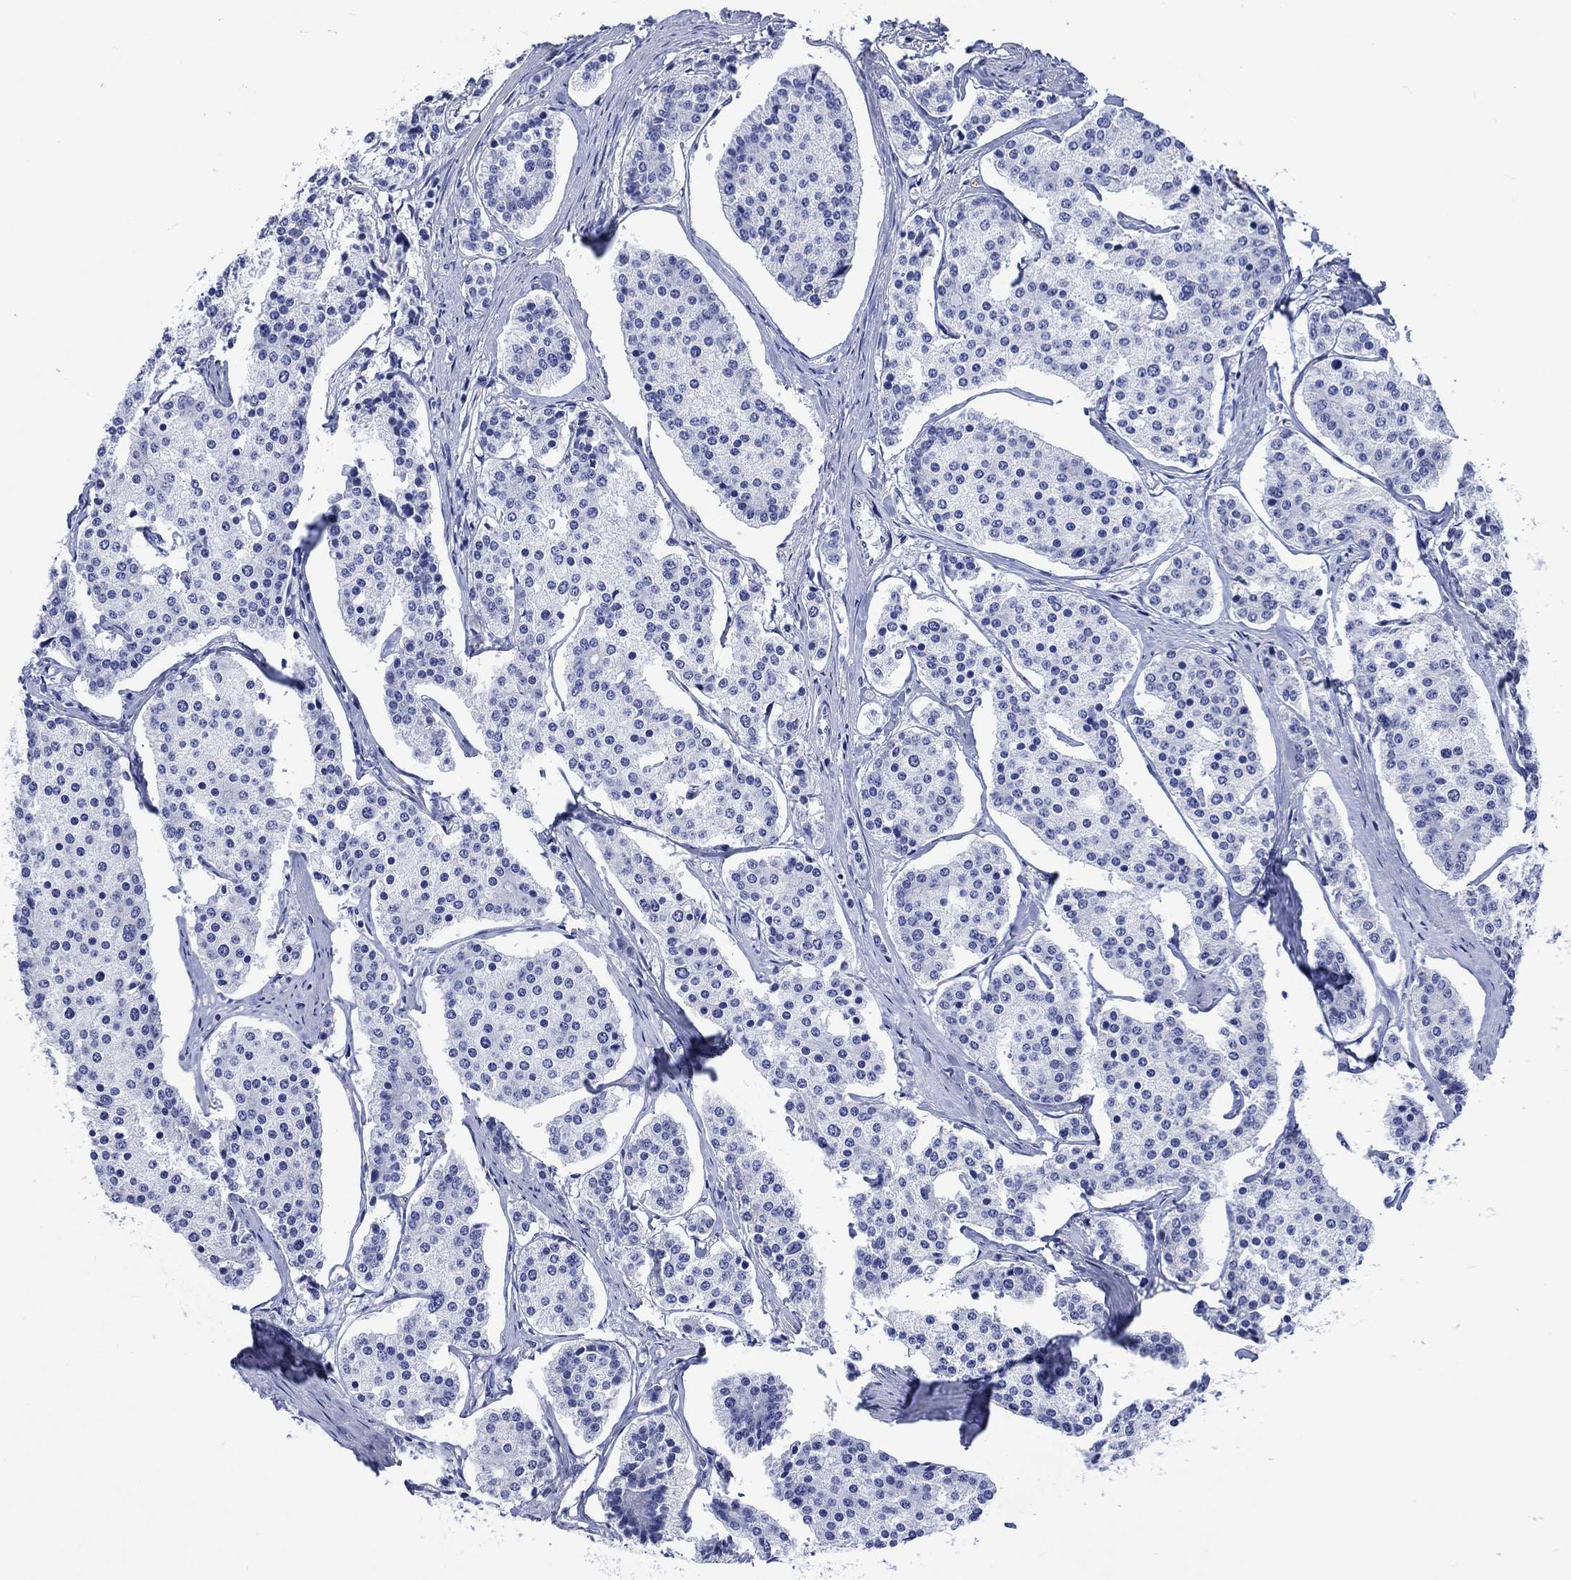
{"staining": {"intensity": "negative", "quantity": "none", "location": "none"}, "tissue": "carcinoid", "cell_type": "Tumor cells", "image_type": "cancer", "snomed": [{"axis": "morphology", "description": "Carcinoid, malignant, NOS"}, {"axis": "topography", "description": "Small intestine"}], "caption": "A micrograph of human carcinoid is negative for staining in tumor cells. (DAB (3,3'-diaminobenzidine) IHC with hematoxylin counter stain).", "gene": "CACNG3", "patient": {"sex": "female", "age": 65}}